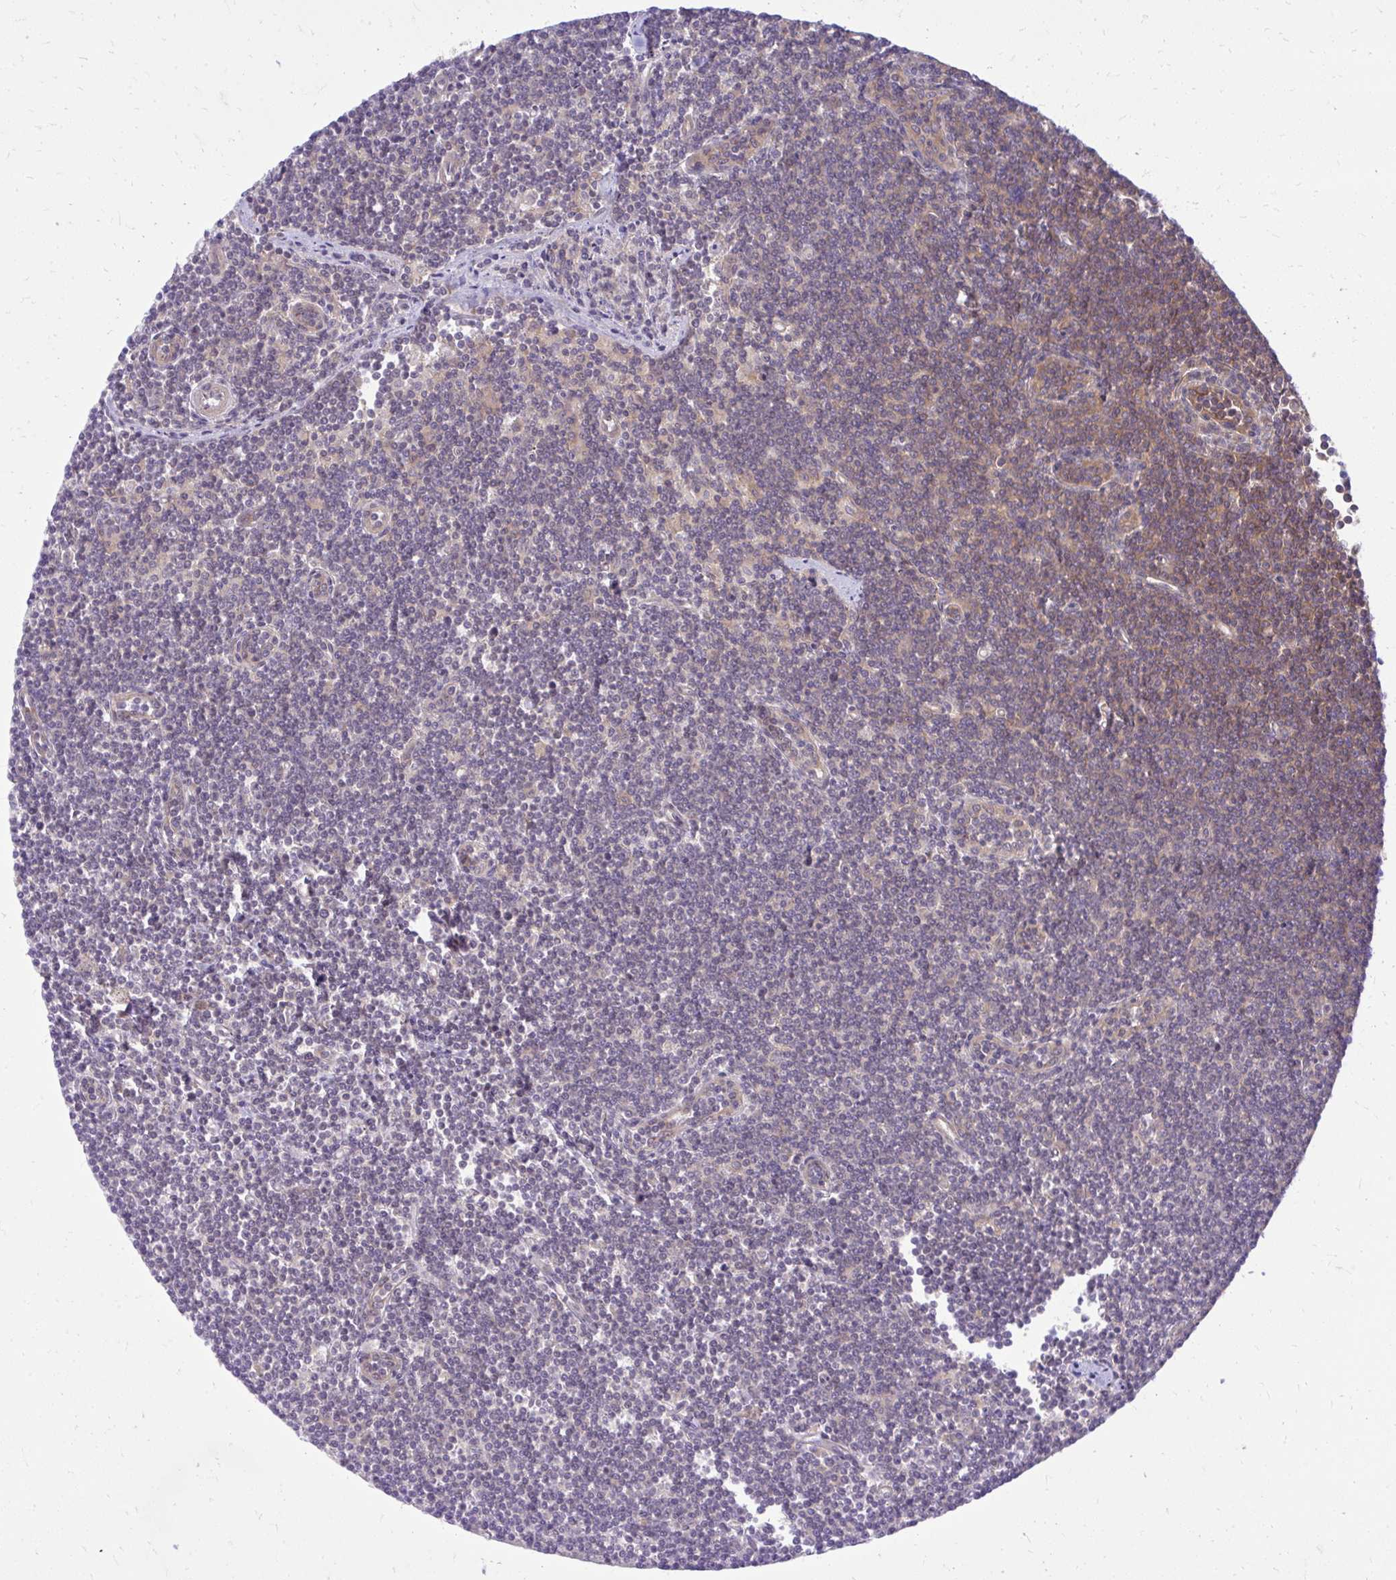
{"staining": {"intensity": "weak", "quantity": "<25%", "location": "cytoplasmic/membranous"}, "tissue": "lymphoma", "cell_type": "Tumor cells", "image_type": "cancer", "snomed": [{"axis": "morphology", "description": "Malignant lymphoma, non-Hodgkin's type, Low grade"}, {"axis": "topography", "description": "Lymph node"}], "caption": "This is an immunohistochemistry histopathology image of human low-grade malignant lymphoma, non-Hodgkin's type. There is no expression in tumor cells.", "gene": "PPP5C", "patient": {"sex": "female", "age": 73}}